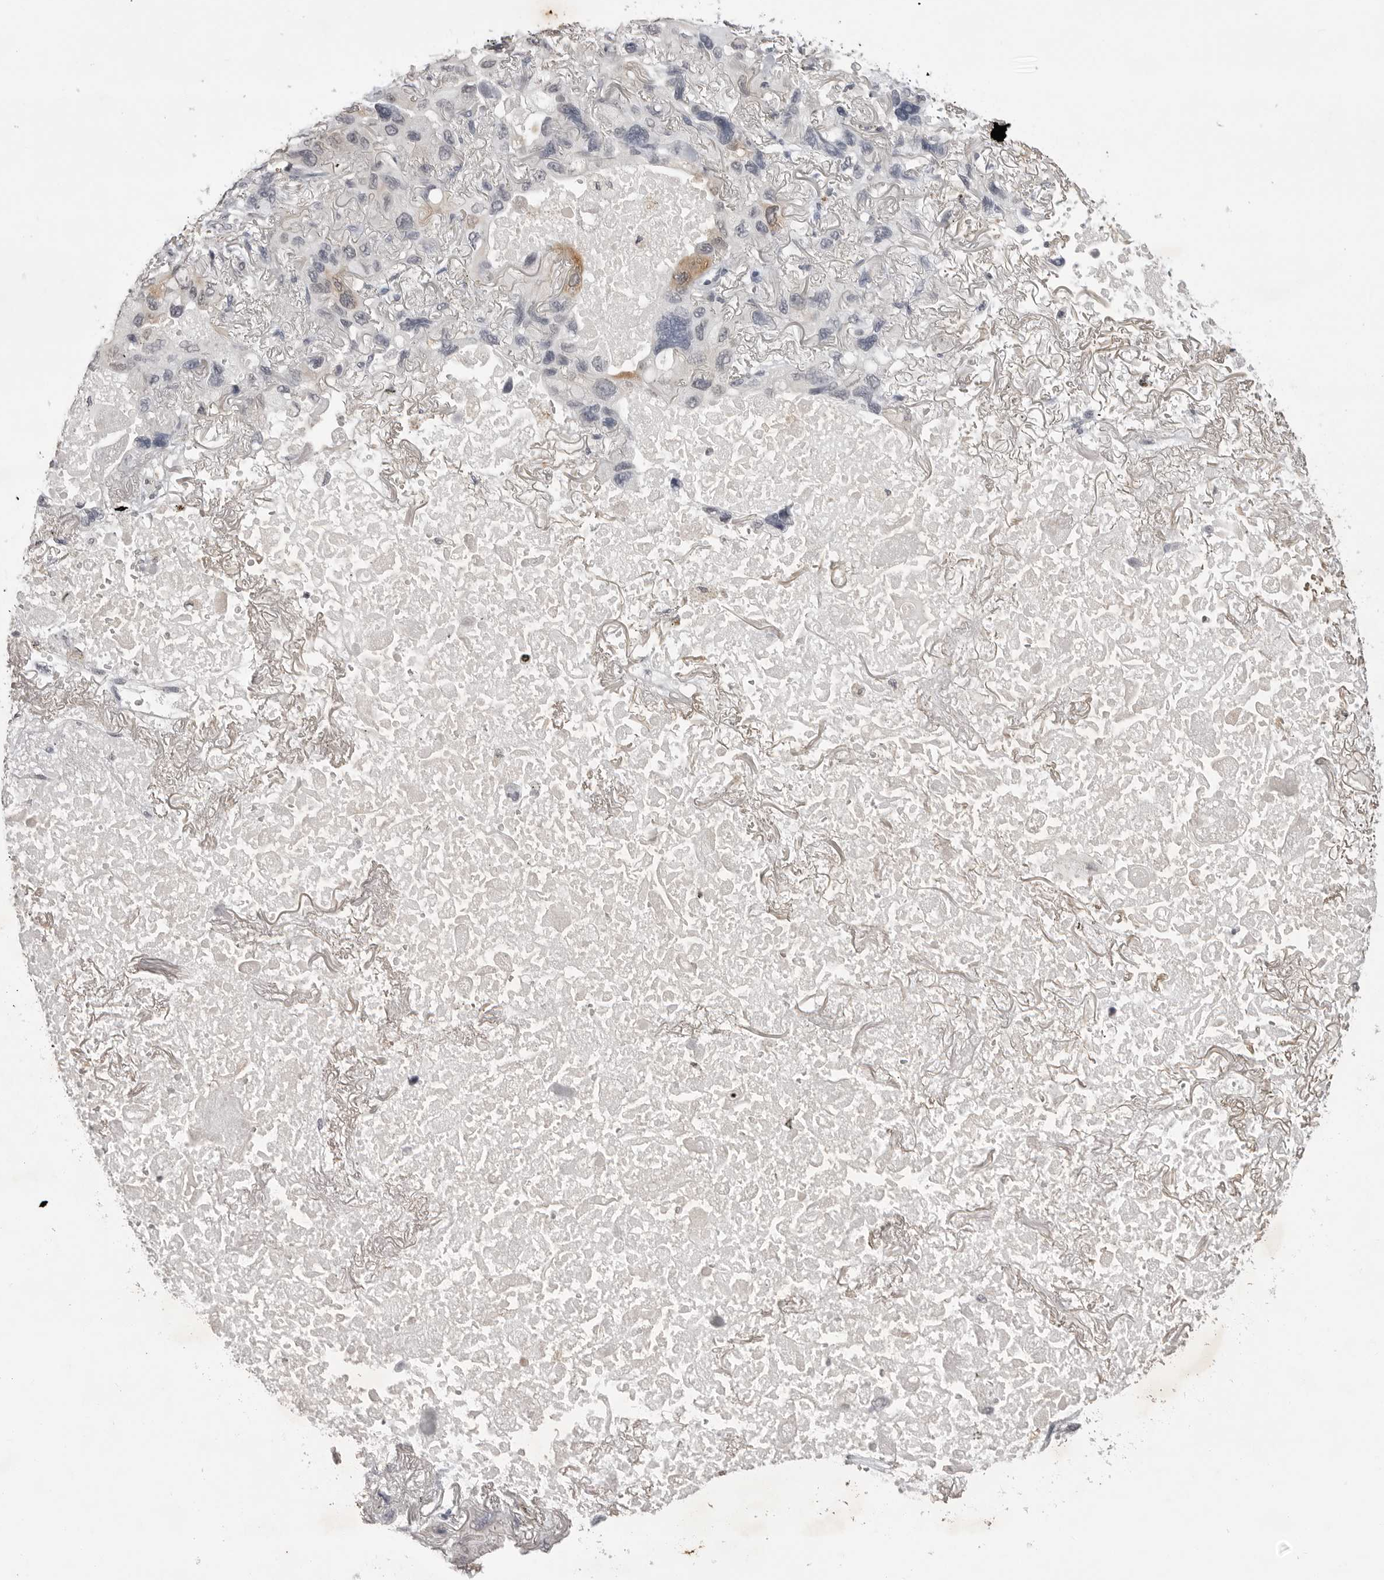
{"staining": {"intensity": "weak", "quantity": "<25%", "location": "cytoplasmic/membranous"}, "tissue": "lung cancer", "cell_type": "Tumor cells", "image_type": "cancer", "snomed": [{"axis": "morphology", "description": "Squamous cell carcinoma, NOS"}, {"axis": "topography", "description": "Lung"}], "caption": "IHC photomicrograph of neoplastic tissue: lung cancer (squamous cell carcinoma) stained with DAB displays no significant protein positivity in tumor cells. Nuclei are stained in blue.", "gene": "RRM1", "patient": {"sex": "female", "age": 73}}